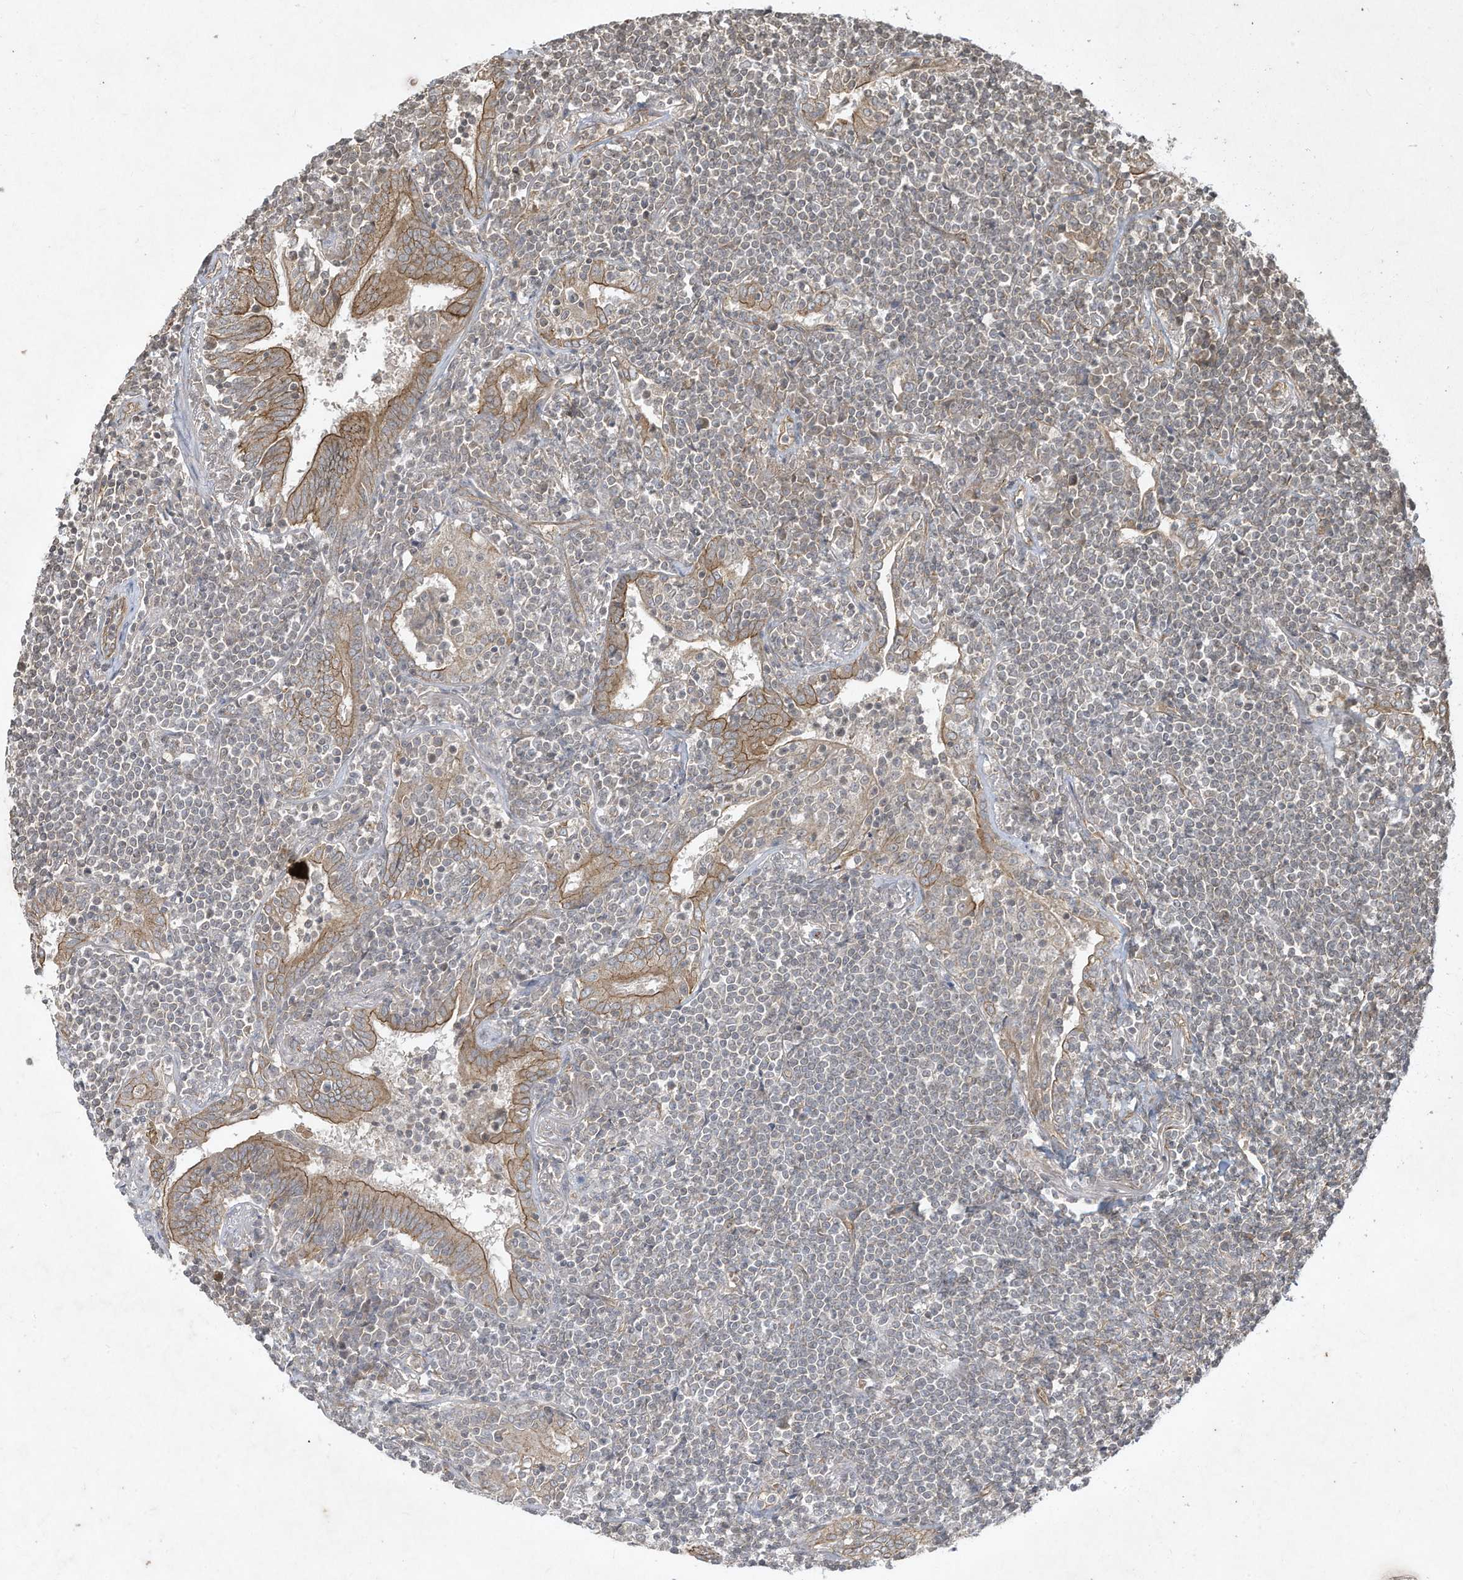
{"staining": {"intensity": "negative", "quantity": "none", "location": "none"}, "tissue": "lymphoma", "cell_type": "Tumor cells", "image_type": "cancer", "snomed": [{"axis": "morphology", "description": "Malignant lymphoma, non-Hodgkin's type, Low grade"}, {"axis": "topography", "description": "Lung"}], "caption": "Immunohistochemistry micrograph of human lymphoma stained for a protein (brown), which displays no positivity in tumor cells.", "gene": "MATN2", "patient": {"sex": "female", "age": 71}}